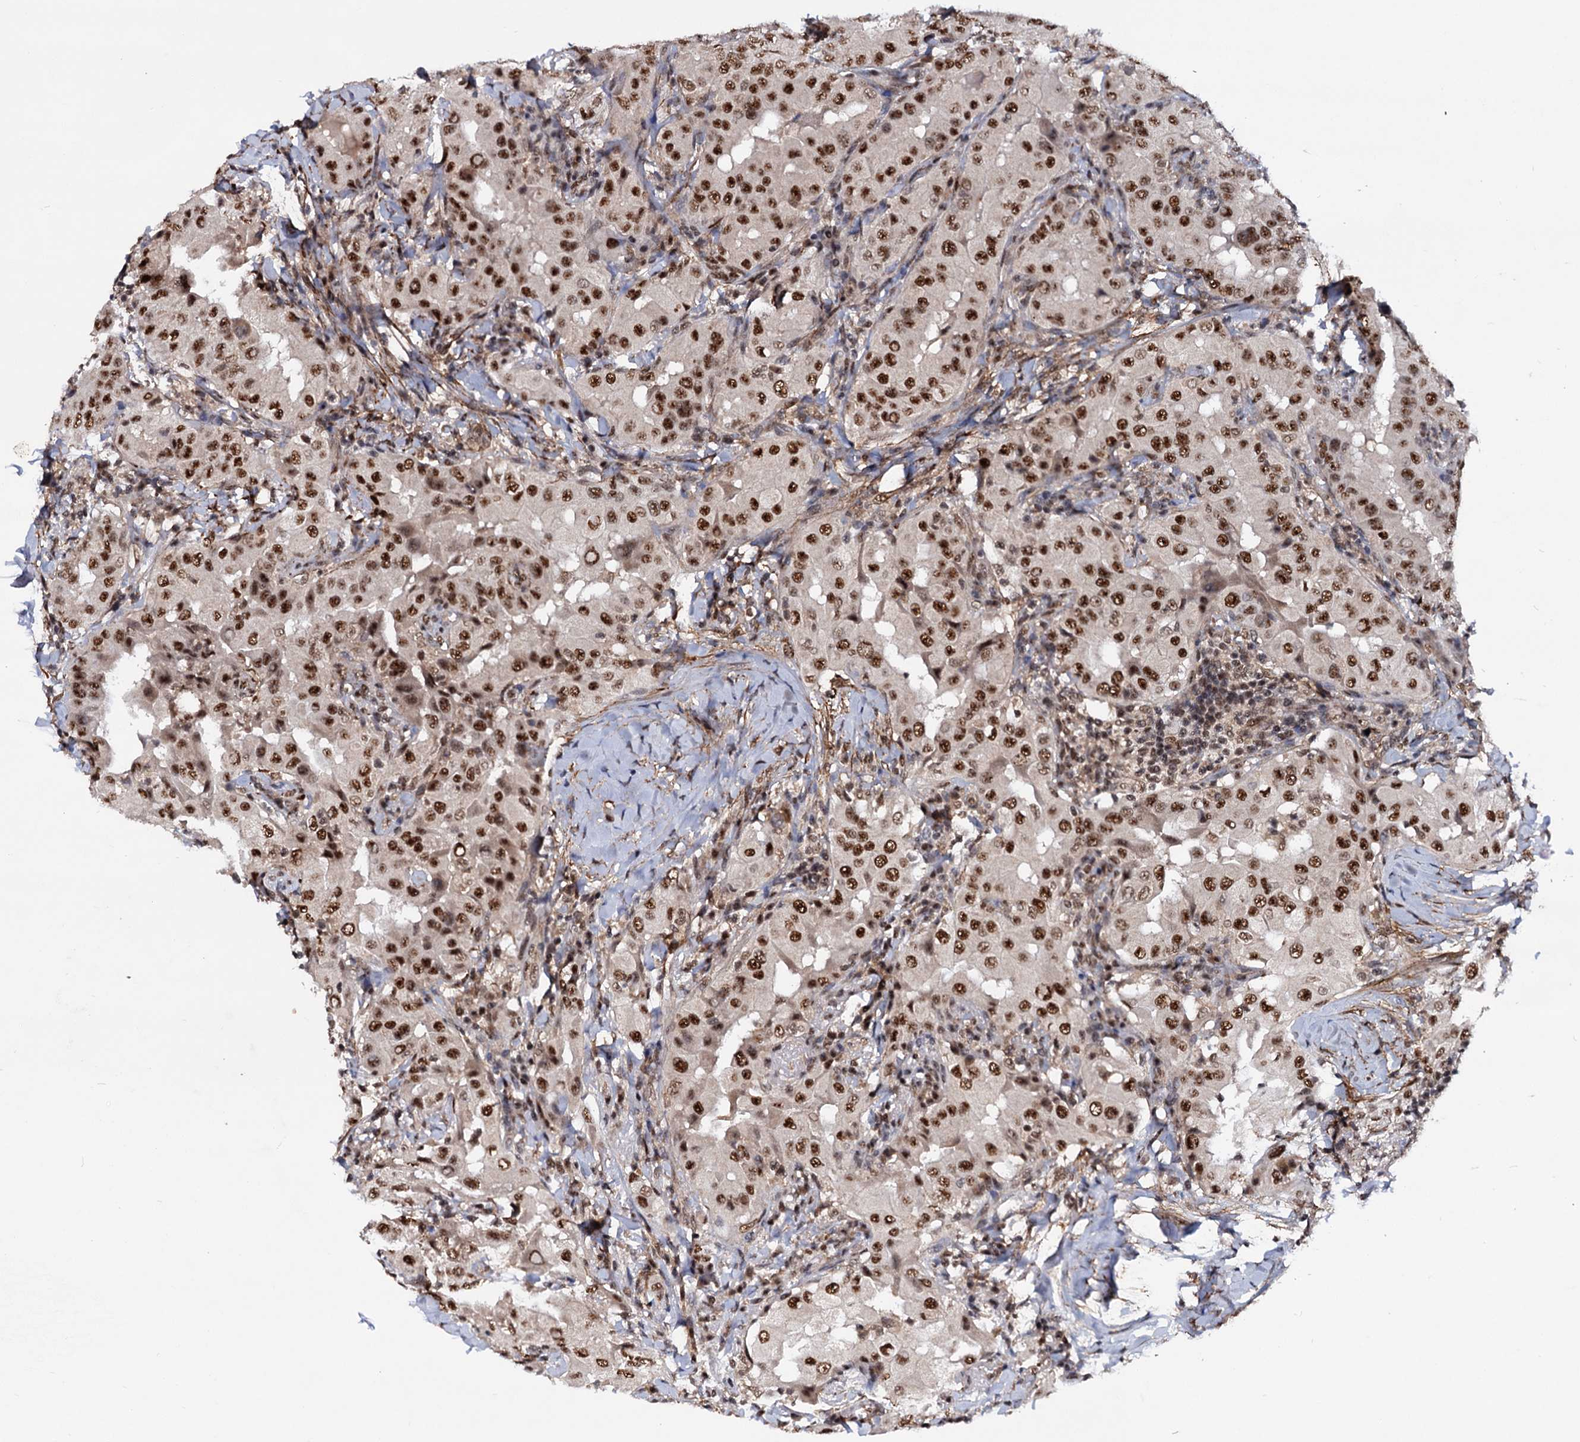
{"staining": {"intensity": "strong", "quantity": ">75%", "location": "nuclear"}, "tissue": "thyroid cancer", "cell_type": "Tumor cells", "image_type": "cancer", "snomed": [{"axis": "morphology", "description": "Papillary adenocarcinoma, NOS"}, {"axis": "topography", "description": "Thyroid gland"}], "caption": "About >75% of tumor cells in human thyroid papillary adenocarcinoma reveal strong nuclear protein staining as visualized by brown immunohistochemical staining.", "gene": "TBC1D12", "patient": {"sex": "male", "age": 33}}